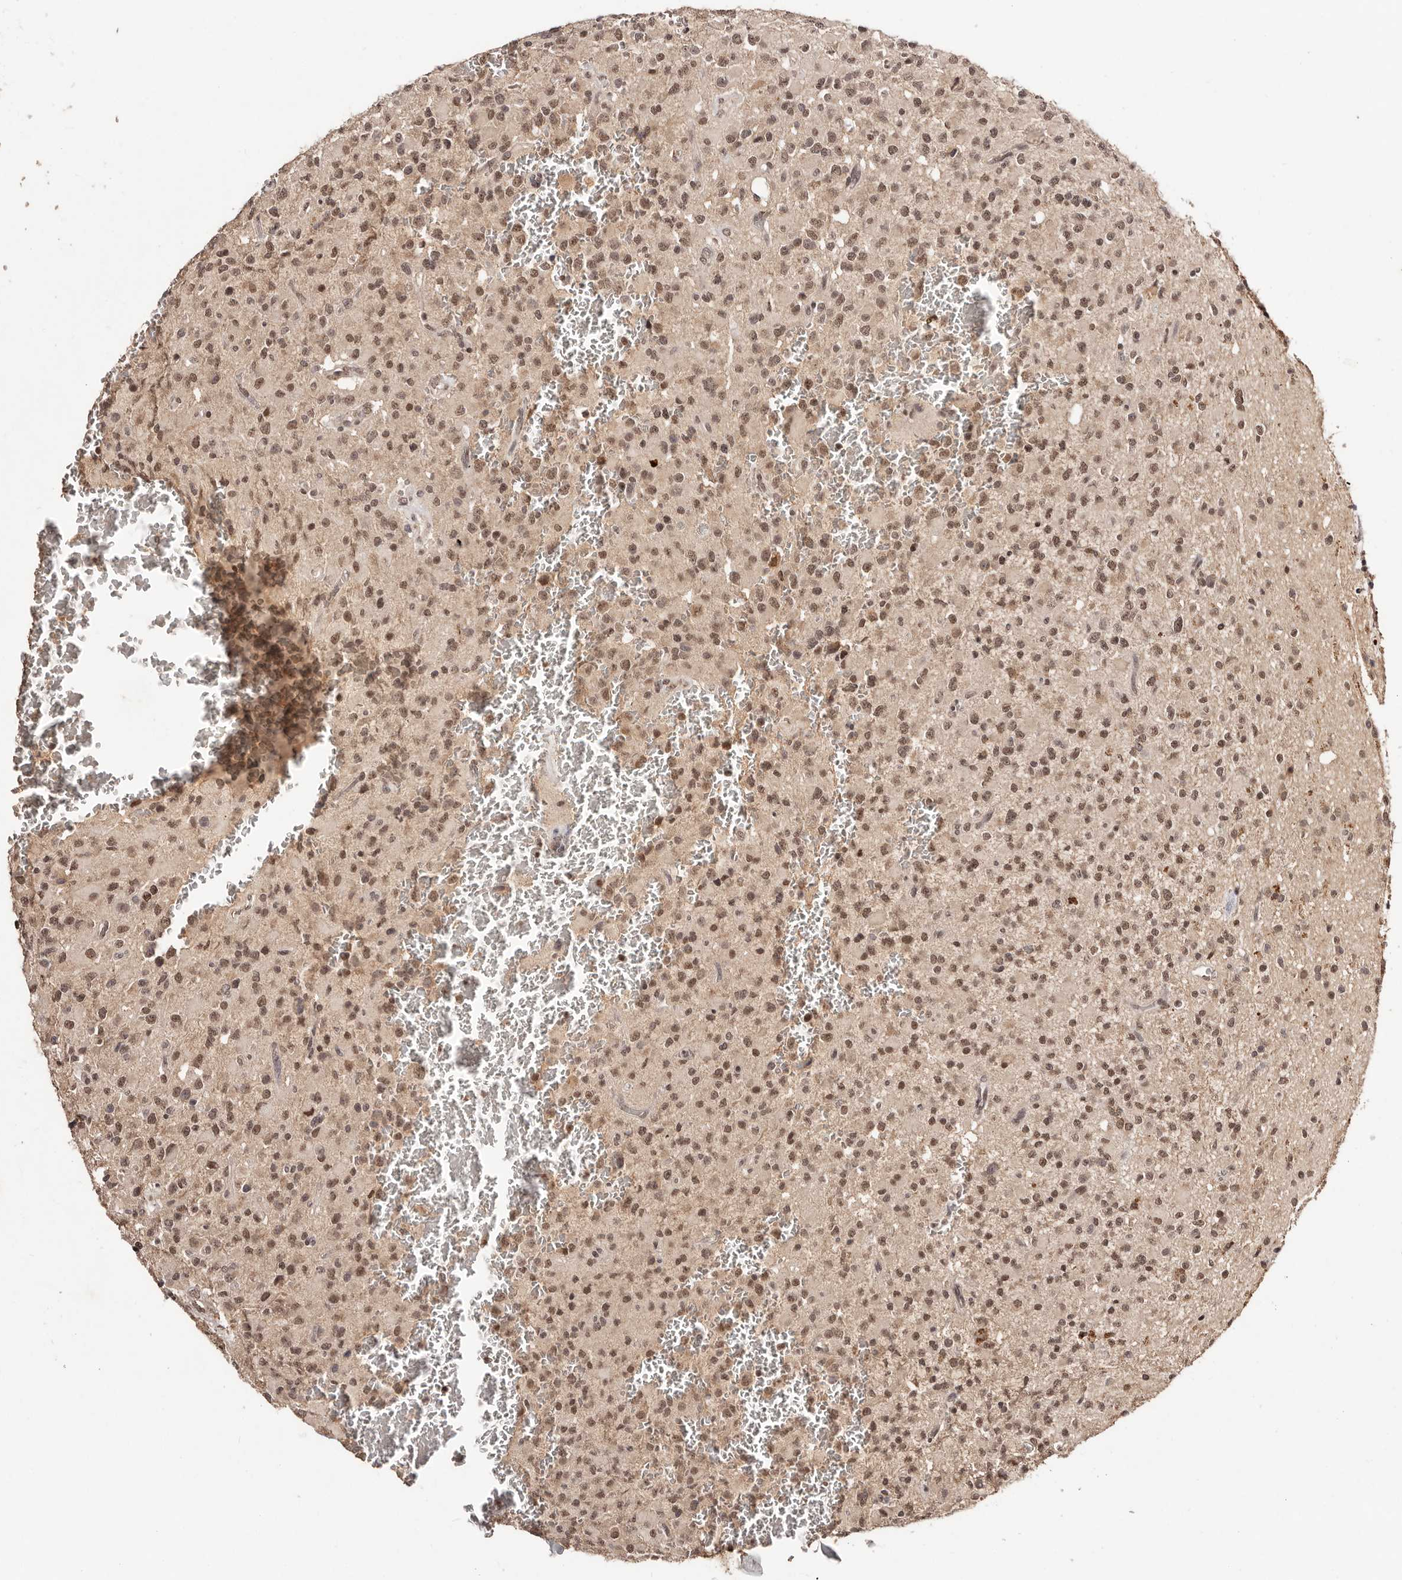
{"staining": {"intensity": "moderate", "quantity": ">75%", "location": "nuclear"}, "tissue": "glioma", "cell_type": "Tumor cells", "image_type": "cancer", "snomed": [{"axis": "morphology", "description": "Glioma, malignant, High grade"}, {"axis": "topography", "description": "Brain"}], "caption": "Protein staining shows moderate nuclear positivity in about >75% of tumor cells in high-grade glioma (malignant).", "gene": "BICRAL", "patient": {"sex": "male", "age": 34}}